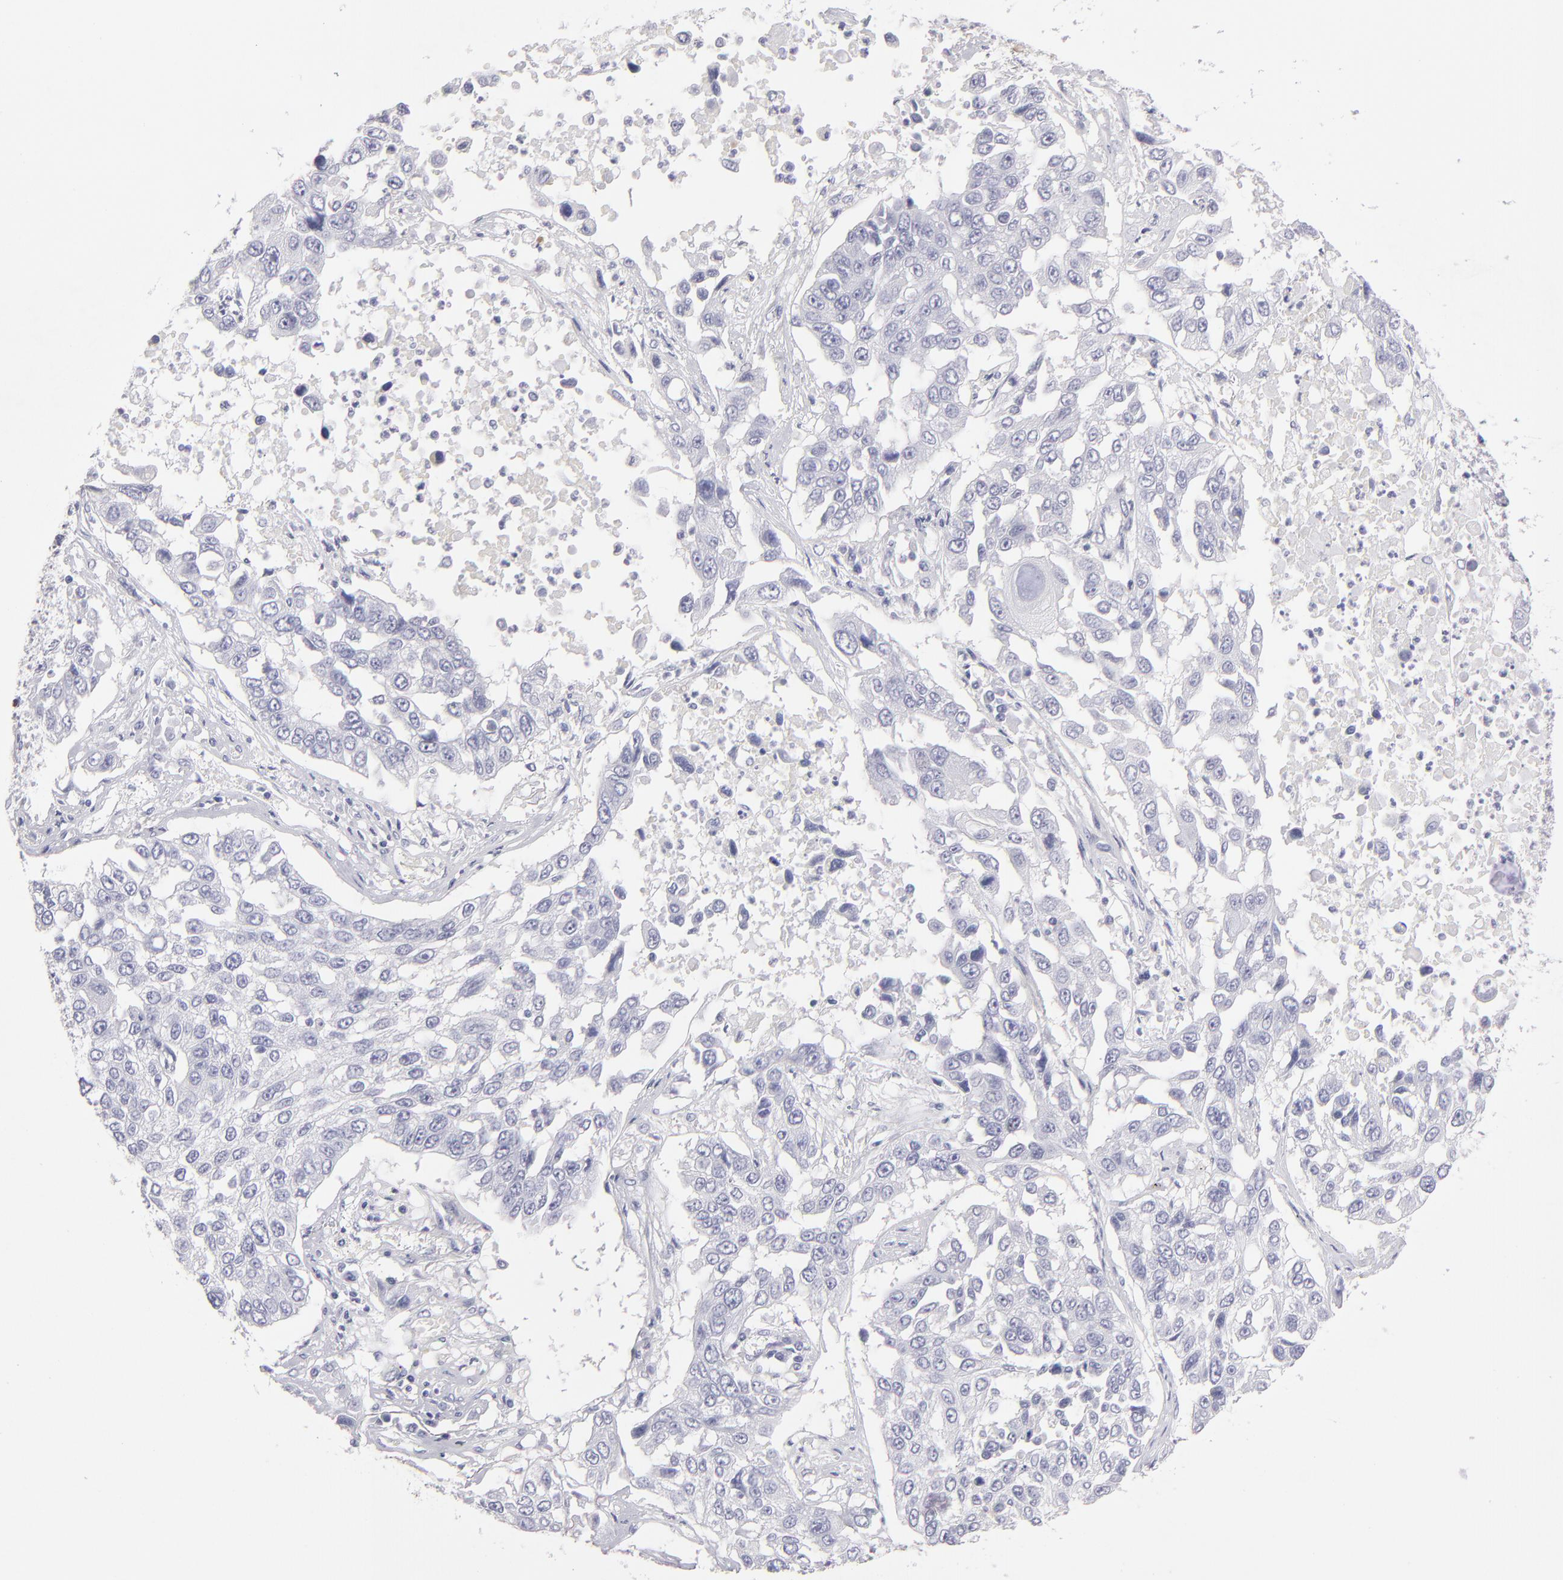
{"staining": {"intensity": "negative", "quantity": "none", "location": "none"}, "tissue": "lung cancer", "cell_type": "Tumor cells", "image_type": "cancer", "snomed": [{"axis": "morphology", "description": "Squamous cell carcinoma, NOS"}, {"axis": "topography", "description": "Lung"}], "caption": "Lung cancer was stained to show a protein in brown. There is no significant expression in tumor cells.", "gene": "ABCC4", "patient": {"sex": "male", "age": 71}}